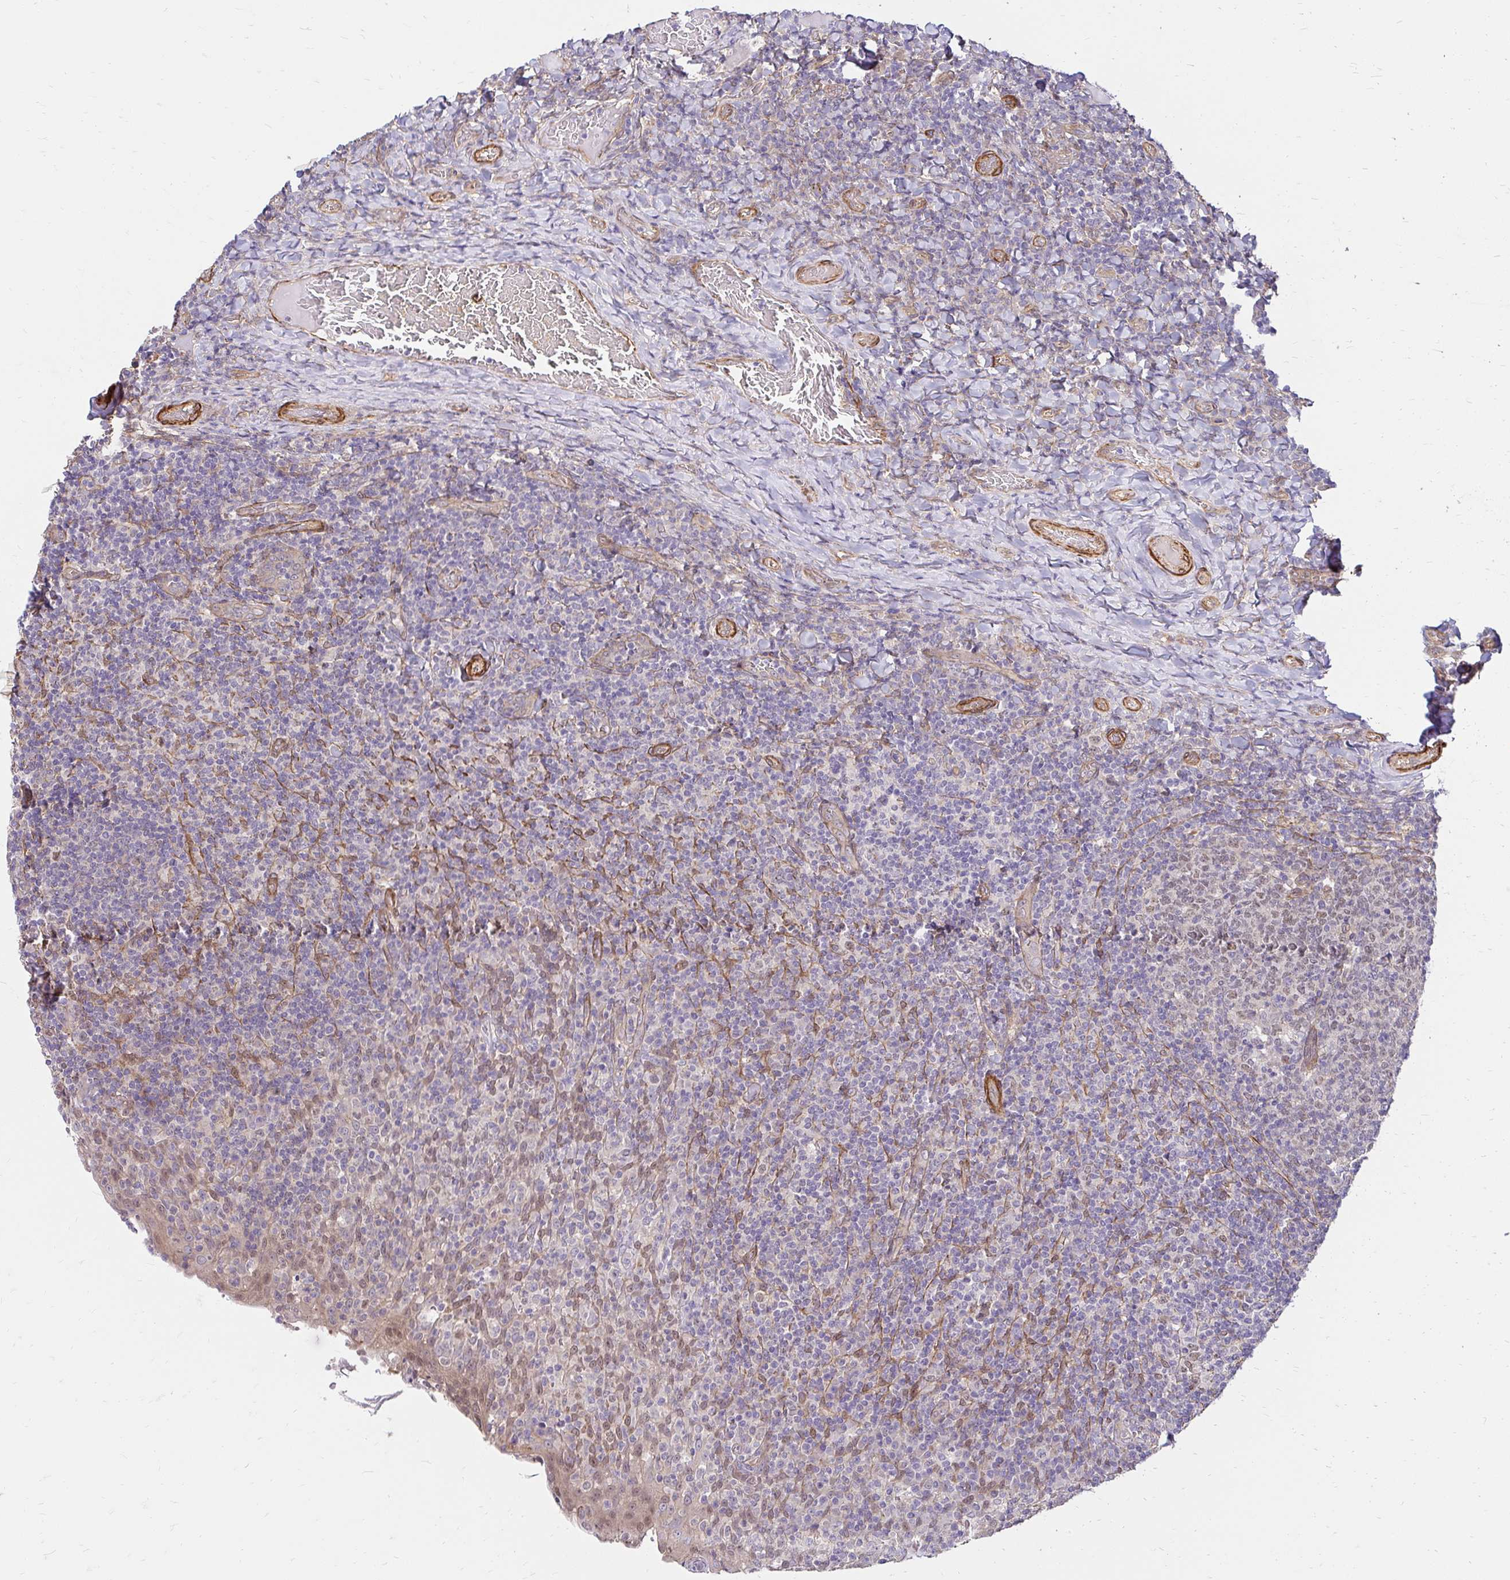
{"staining": {"intensity": "weak", "quantity": "<25%", "location": "cytoplasmic/membranous"}, "tissue": "tonsil", "cell_type": "Germinal center cells", "image_type": "normal", "snomed": [{"axis": "morphology", "description": "Normal tissue, NOS"}, {"axis": "topography", "description": "Tonsil"}], "caption": "This is a image of IHC staining of benign tonsil, which shows no staining in germinal center cells.", "gene": "YAP1", "patient": {"sex": "female", "age": 10}}